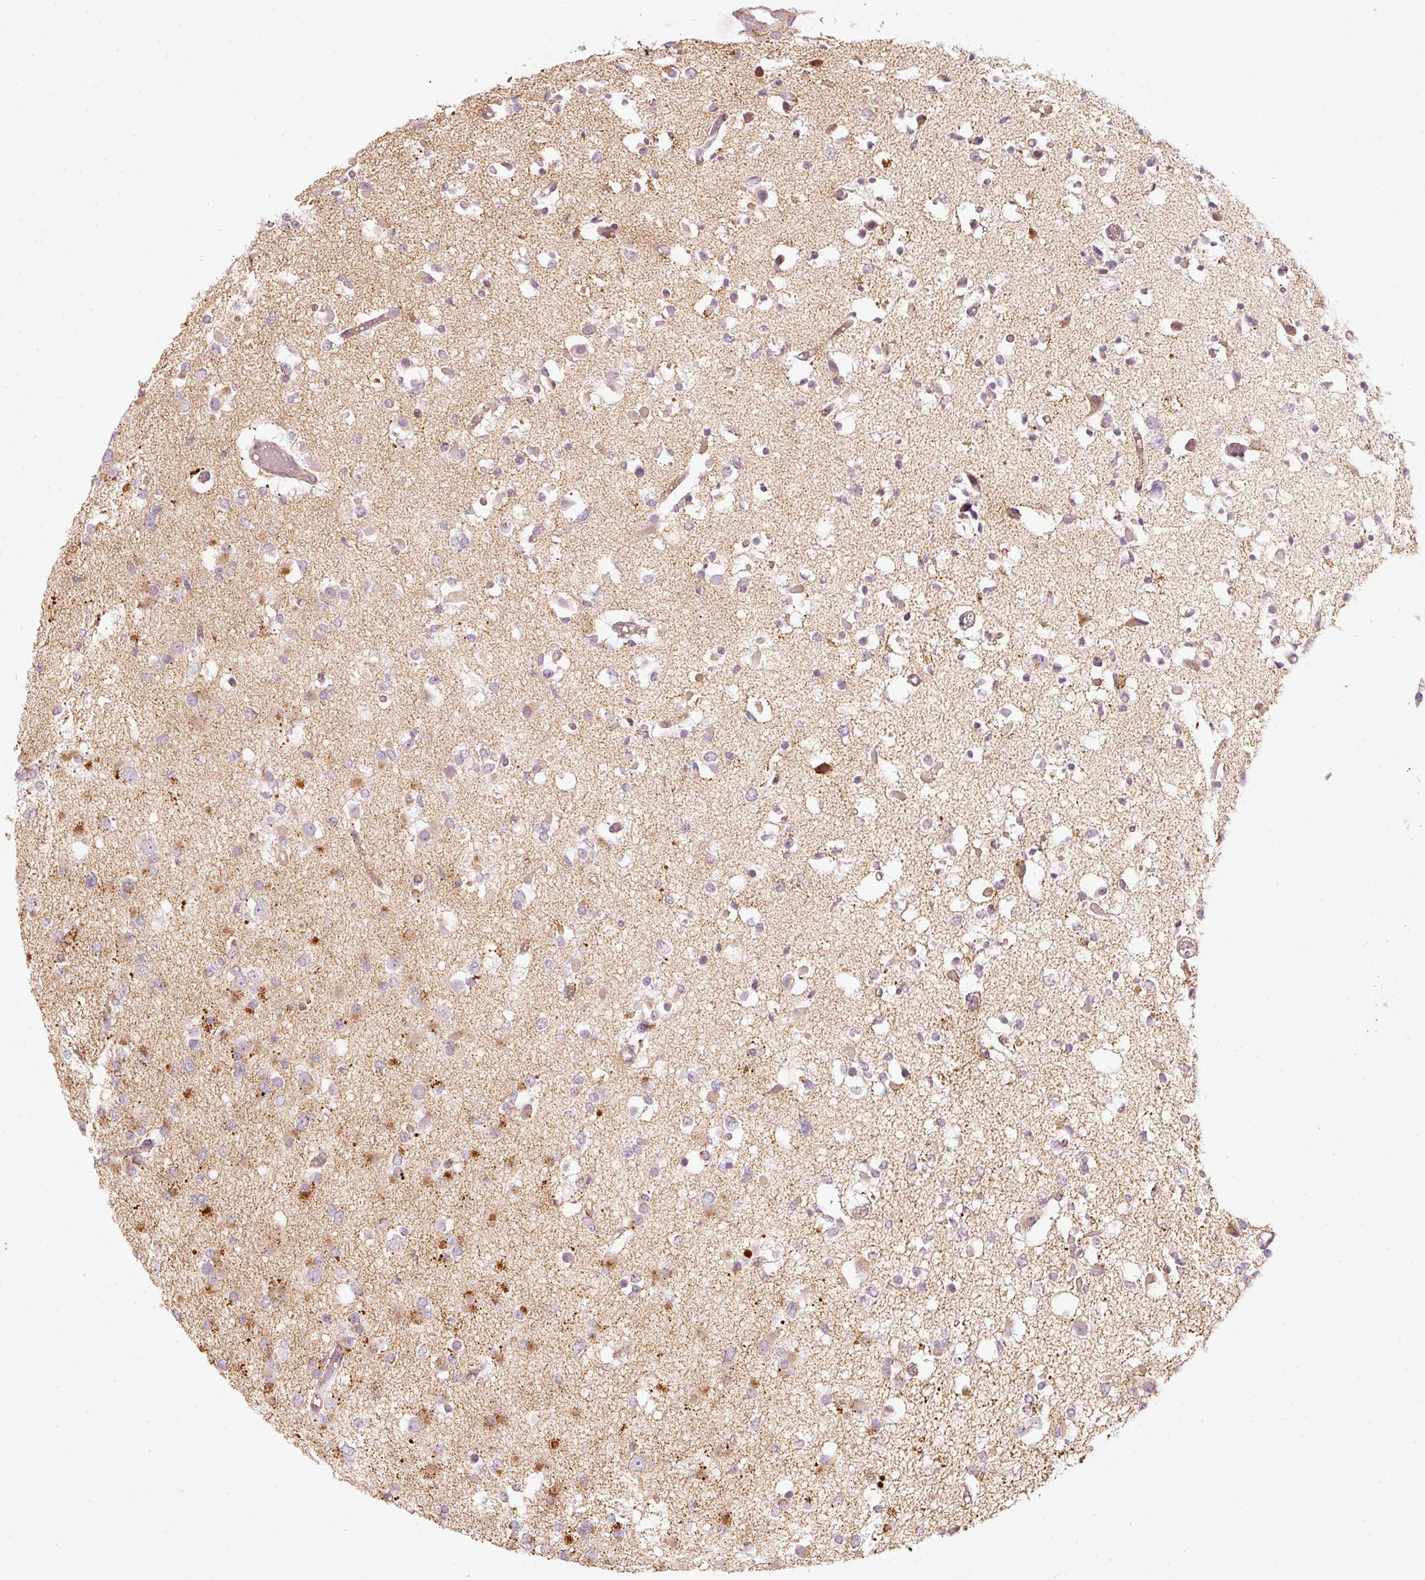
{"staining": {"intensity": "moderate", "quantity": "<25%", "location": "cytoplasmic/membranous"}, "tissue": "glioma", "cell_type": "Tumor cells", "image_type": "cancer", "snomed": [{"axis": "morphology", "description": "Glioma, malignant, Low grade"}, {"axis": "topography", "description": "Brain"}], "caption": "This image reveals immunohistochemistry staining of low-grade glioma (malignant), with low moderate cytoplasmic/membranous staining in about <25% of tumor cells.", "gene": "C17orf98", "patient": {"sex": "female", "age": 22}}